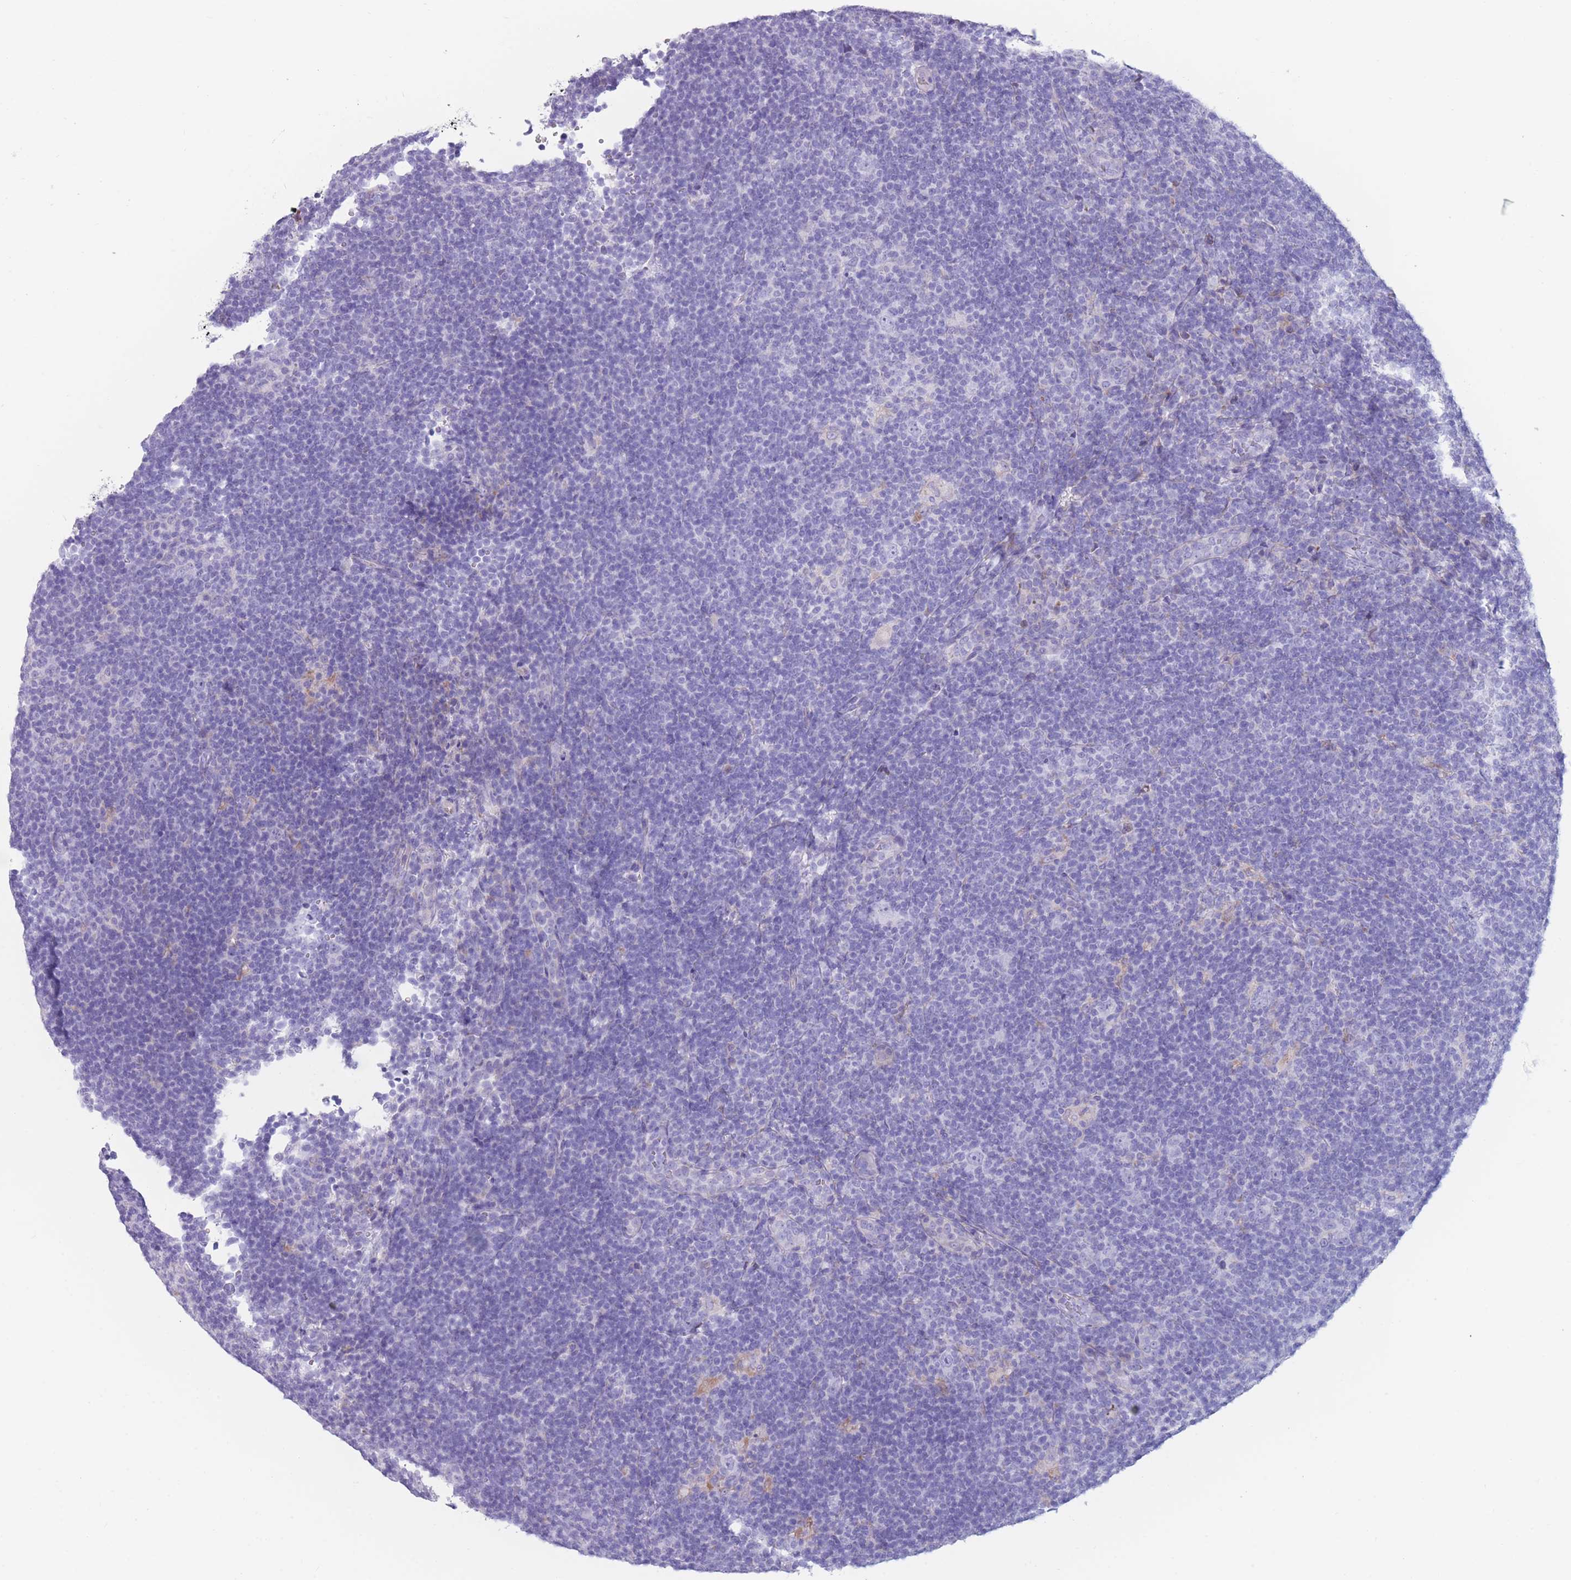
{"staining": {"intensity": "negative", "quantity": "none", "location": "none"}, "tissue": "lymphoma", "cell_type": "Tumor cells", "image_type": "cancer", "snomed": [{"axis": "morphology", "description": "Hodgkin's disease, NOS"}, {"axis": "topography", "description": "Lymph node"}], "caption": "Tumor cells are negative for protein expression in human lymphoma.", "gene": "COL27A1", "patient": {"sex": "female", "age": 57}}